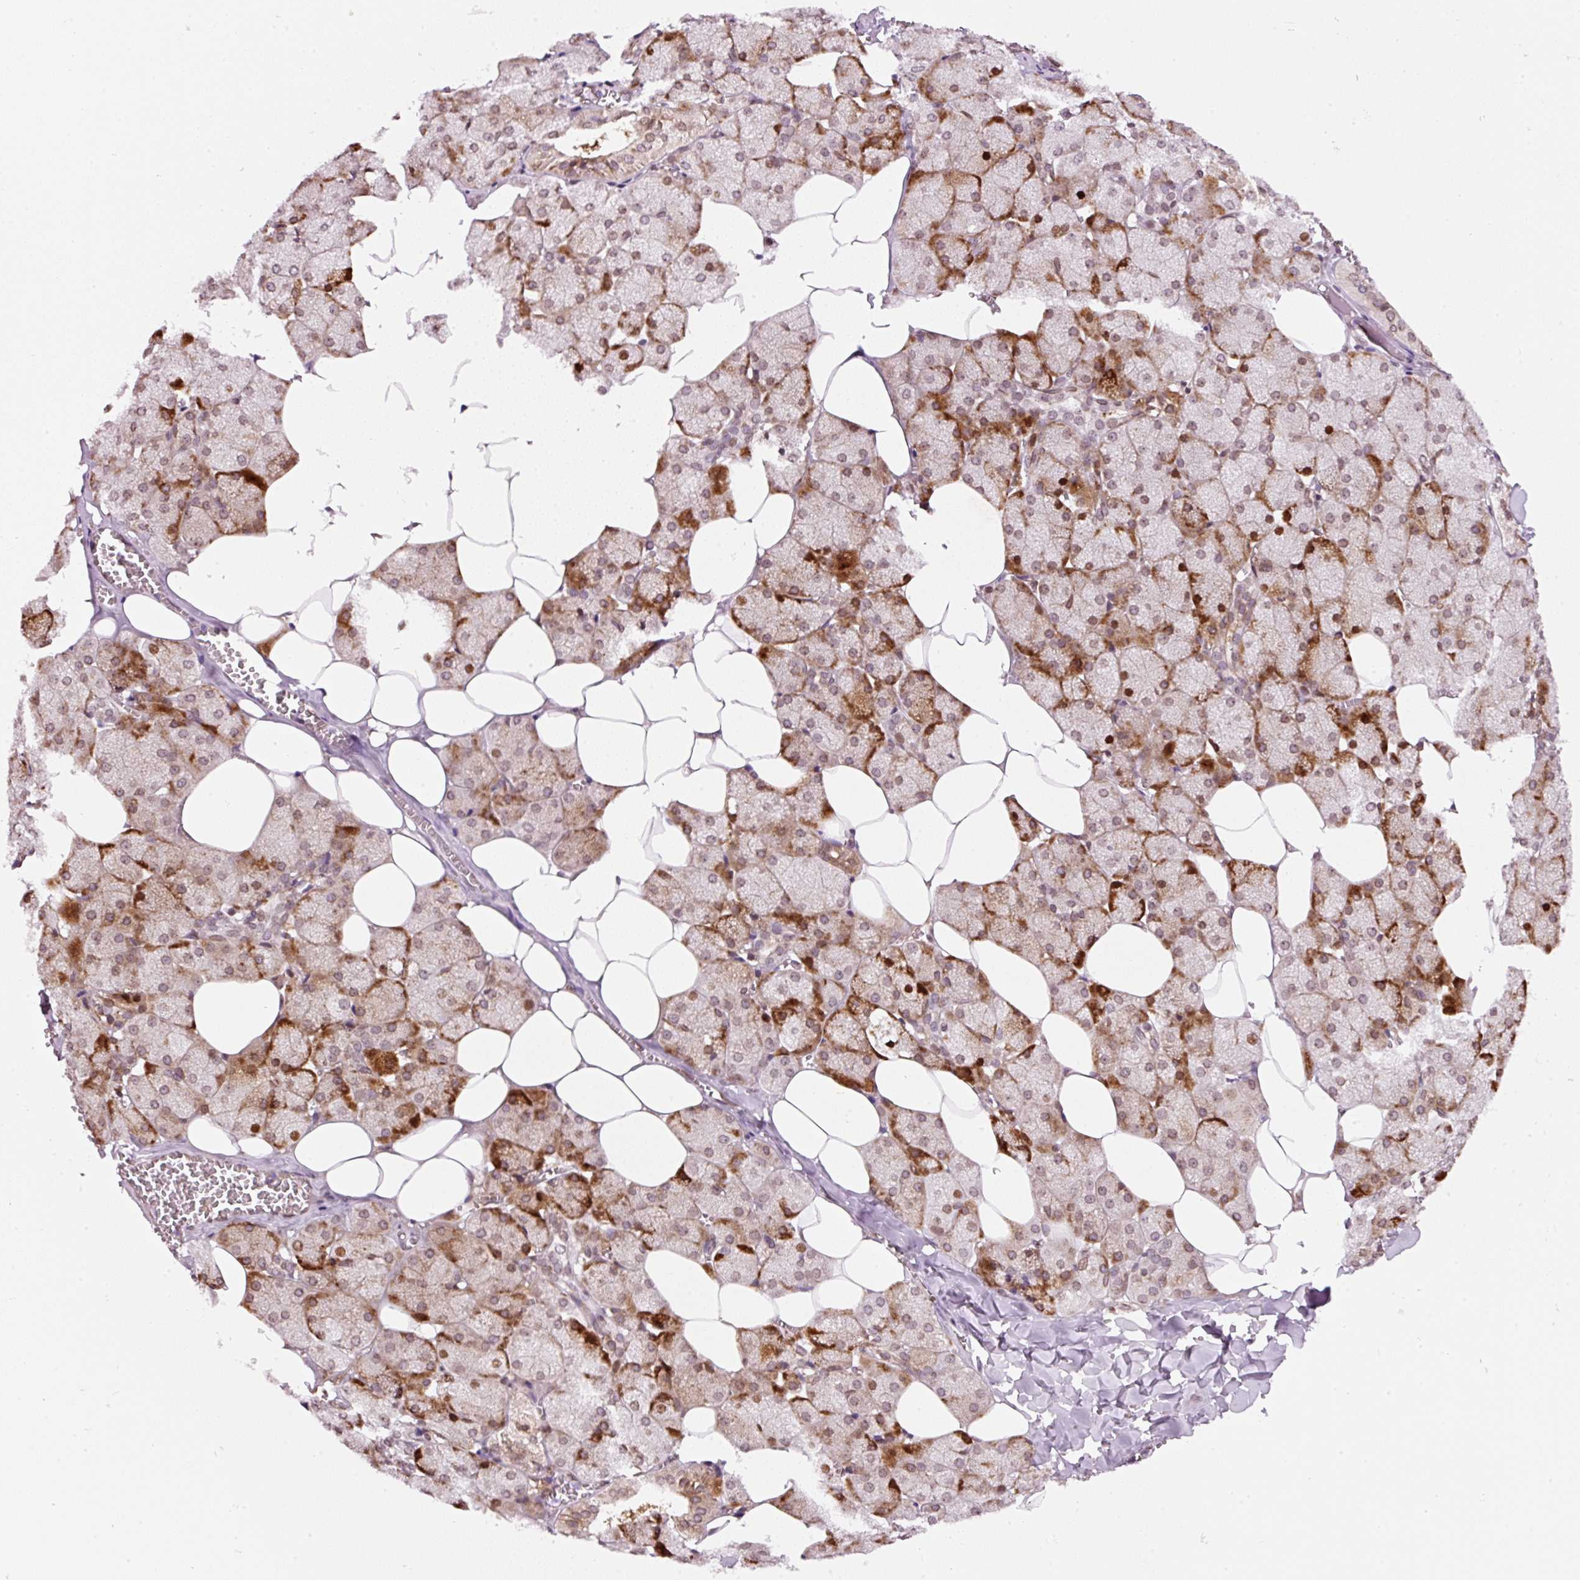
{"staining": {"intensity": "moderate", "quantity": ">75%", "location": "cytoplasmic/membranous,nuclear"}, "tissue": "salivary gland", "cell_type": "Glandular cells", "image_type": "normal", "snomed": [{"axis": "morphology", "description": "Normal tissue, NOS"}, {"axis": "topography", "description": "Salivary gland"}, {"axis": "topography", "description": "Peripheral nerve tissue"}], "caption": "This histopathology image displays IHC staining of unremarkable human salivary gland, with medium moderate cytoplasmic/membranous,nuclear staining in about >75% of glandular cells.", "gene": "ZNF224", "patient": {"sex": "male", "age": 38}}